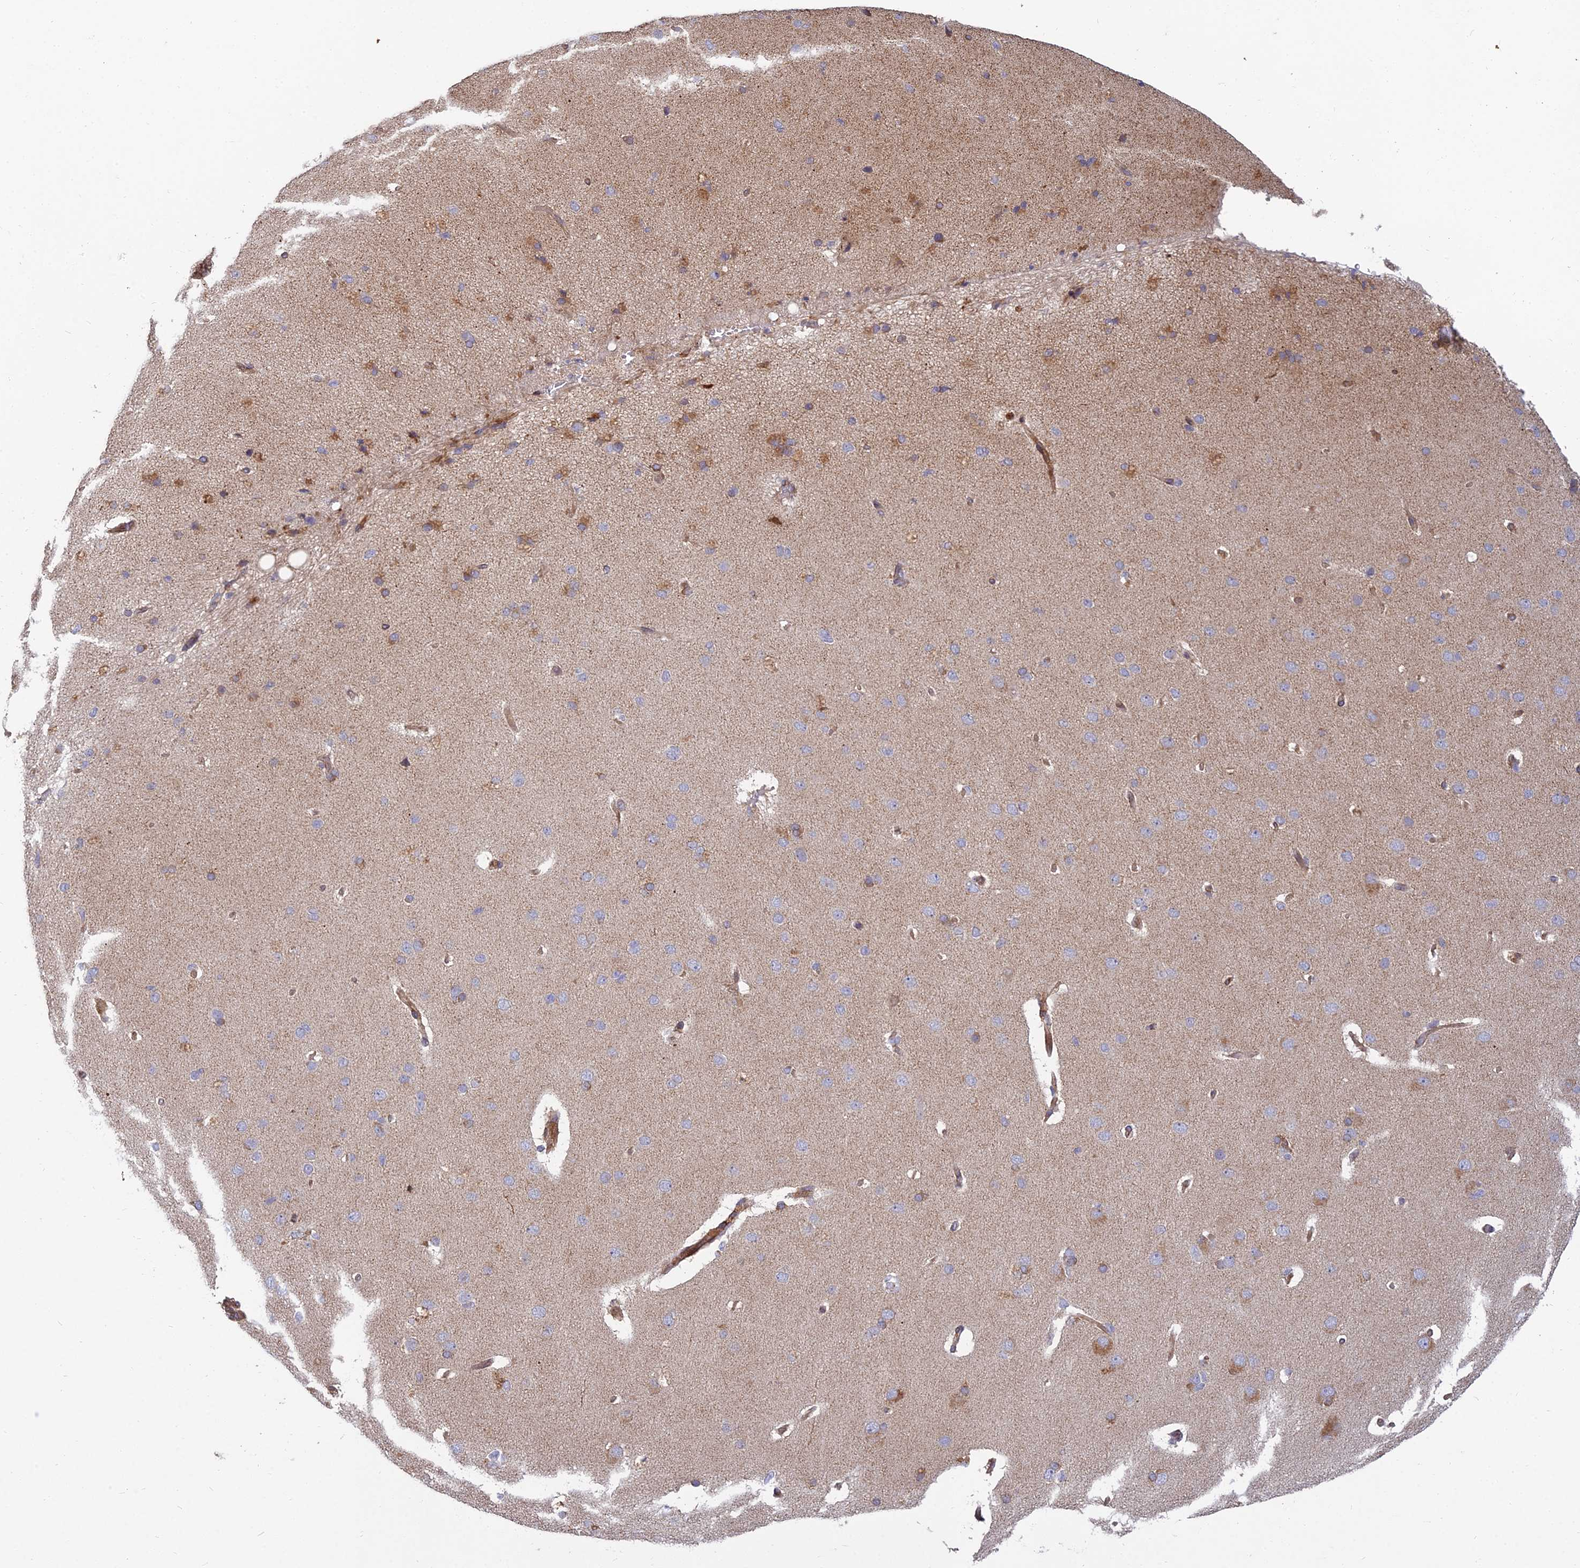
{"staining": {"intensity": "moderate", "quantity": ">75%", "location": "cytoplasmic/membranous"}, "tissue": "cerebral cortex", "cell_type": "Endothelial cells", "image_type": "normal", "snomed": [{"axis": "morphology", "description": "Normal tissue, NOS"}, {"axis": "topography", "description": "Cerebral cortex"}], "caption": "Benign cerebral cortex exhibits moderate cytoplasmic/membranous expression in about >75% of endothelial cells, visualized by immunohistochemistry. (brown staining indicates protein expression, while blue staining denotes nuclei).", "gene": "NDUFAF7", "patient": {"sex": "male", "age": 62}}